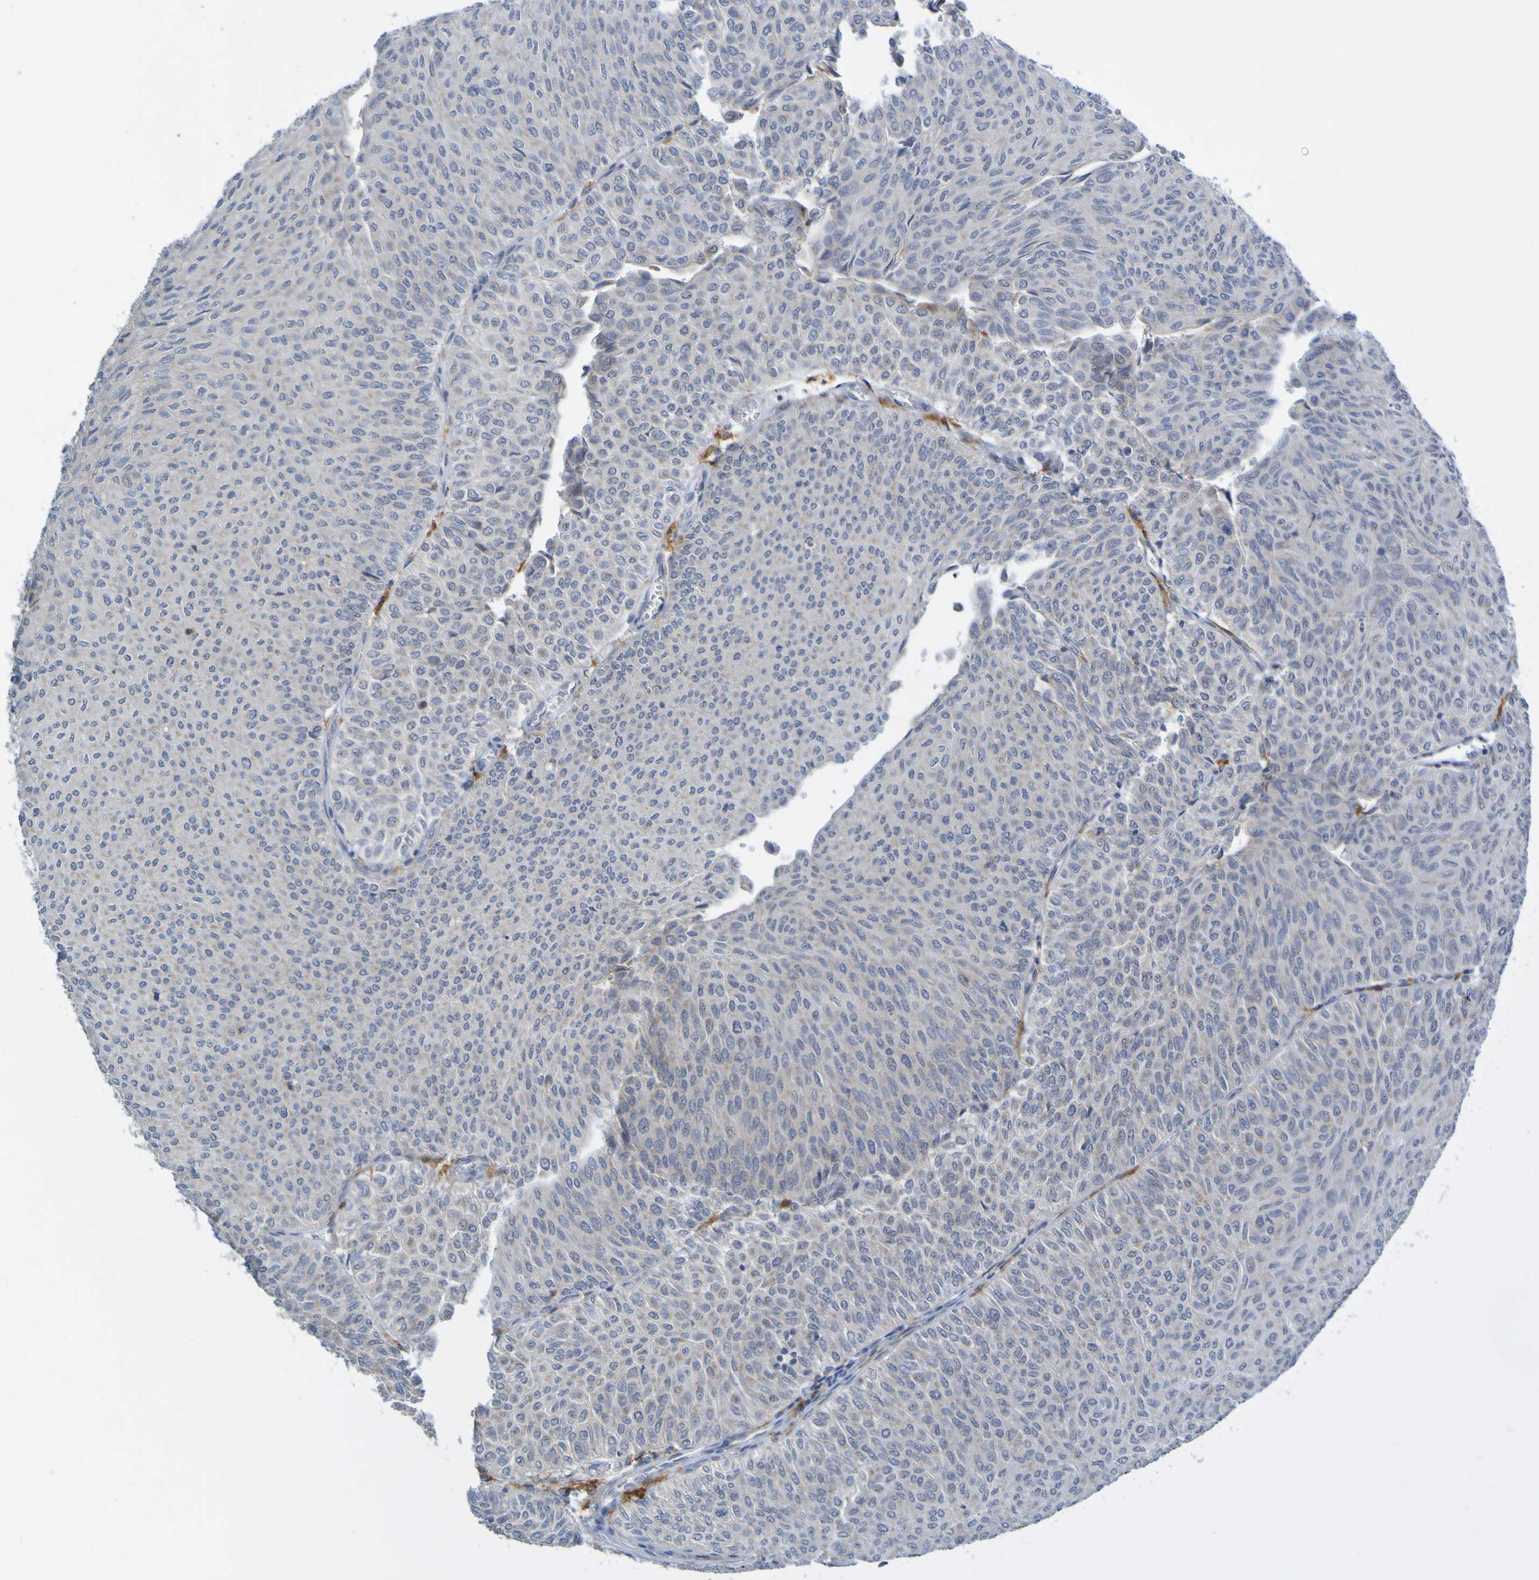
{"staining": {"intensity": "negative", "quantity": "none", "location": "none"}, "tissue": "urothelial cancer", "cell_type": "Tumor cells", "image_type": "cancer", "snomed": [{"axis": "morphology", "description": "Urothelial carcinoma, Low grade"}, {"axis": "topography", "description": "Urinary bladder"}], "caption": "This micrograph is of low-grade urothelial carcinoma stained with immunohistochemistry to label a protein in brown with the nuclei are counter-stained blue. There is no expression in tumor cells. (DAB (3,3'-diaminobenzidine) immunohistochemistry (IHC), high magnification).", "gene": "LILRB5", "patient": {"sex": "male", "age": 78}}